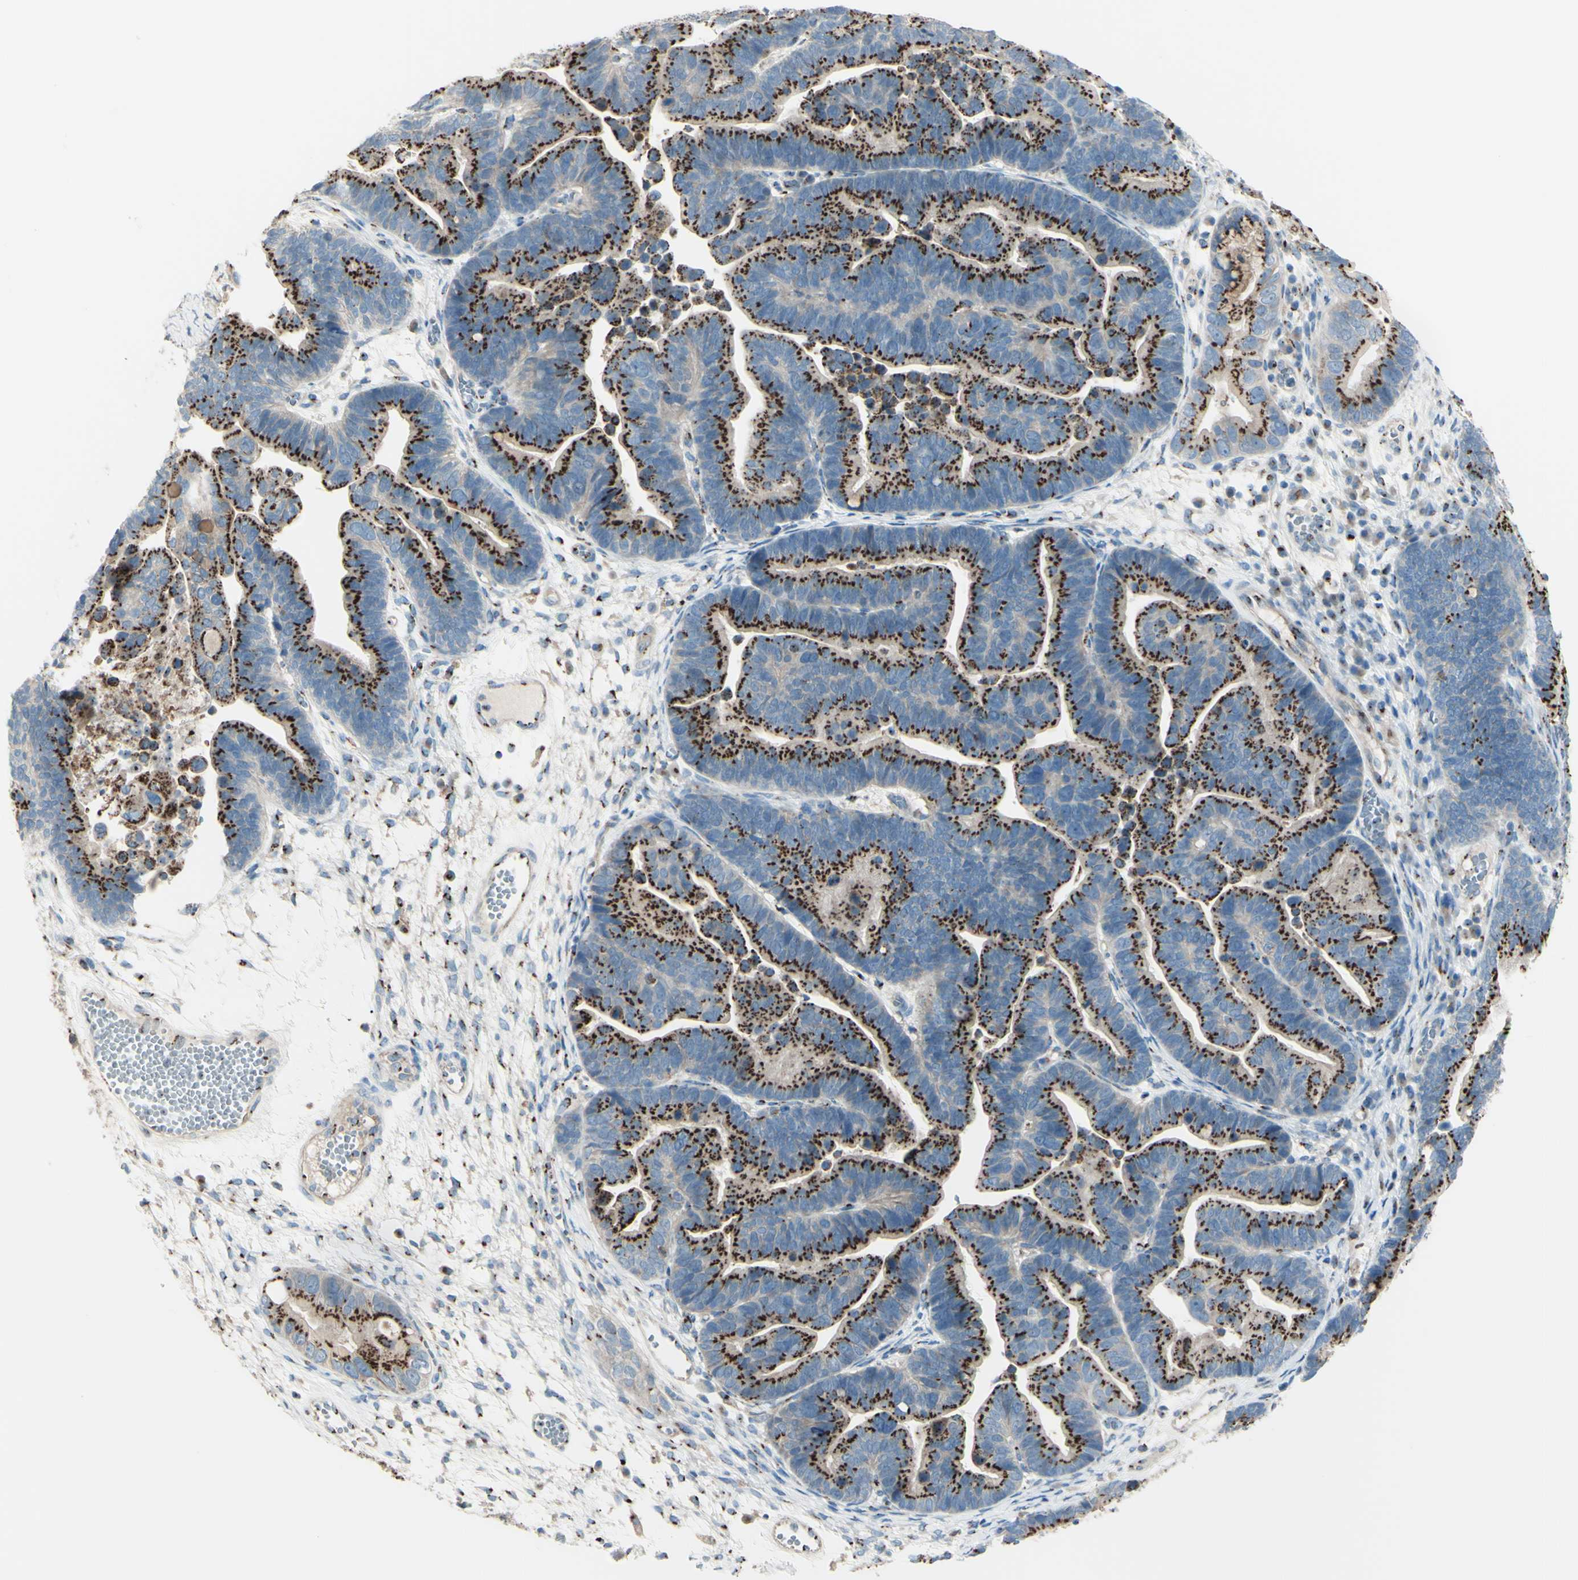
{"staining": {"intensity": "strong", "quantity": ">75%", "location": "cytoplasmic/membranous"}, "tissue": "ovarian cancer", "cell_type": "Tumor cells", "image_type": "cancer", "snomed": [{"axis": "morphology", "description": "Cystadenocarcinoma, serous, NOS"}, {"axis": "topography", "description": "Ovary"}], "caption": "Immunohistochemistry (IHC) micrograph of human ovarian cancer (serous cystadenocarcinoma) stained for a protein (brown), which demonstrates high levels of strong cytoplasmic/membranous expression in about >75% of tumor cells.", "gene": "B4GALT1", "patient": {"sex": "female", "age": 56}}